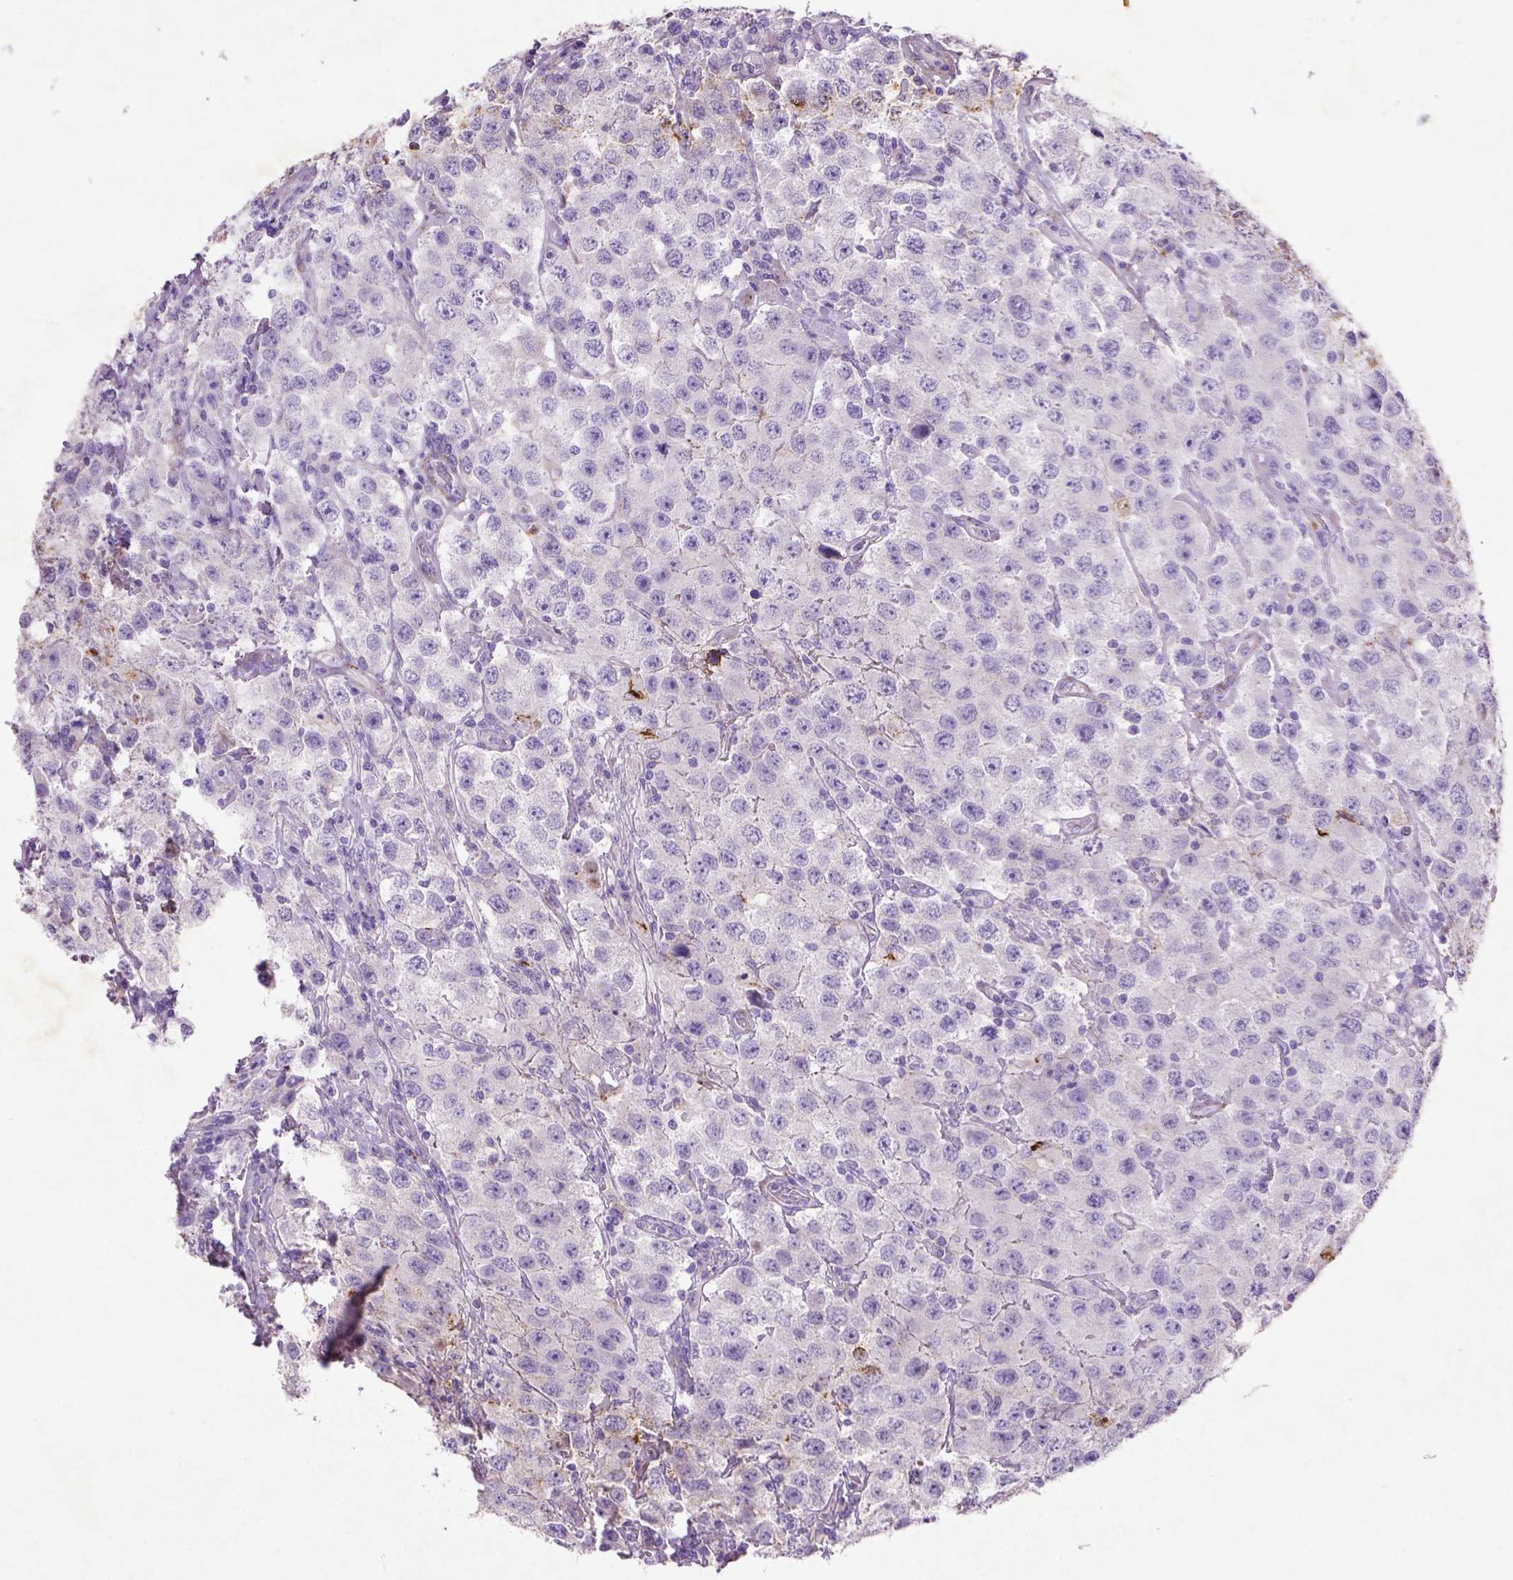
{"staining": {"intensity": "negative", "quantity": "none", "location": "none"}, "tissue": "testis cancer", "cell_type": "Tumor cells", "image_type": "cancer", "snomed": [{"axis": "morphology", "description": "Seminoma, NOS"}, {"axis": "topography", "description": "Testis"}], "caption": "An image of testis cancer stained for a protein demonstrates no brown staining in tumor cells.", "gene": "NUDT2", "patient": {"sex": "male", "age": 52}}